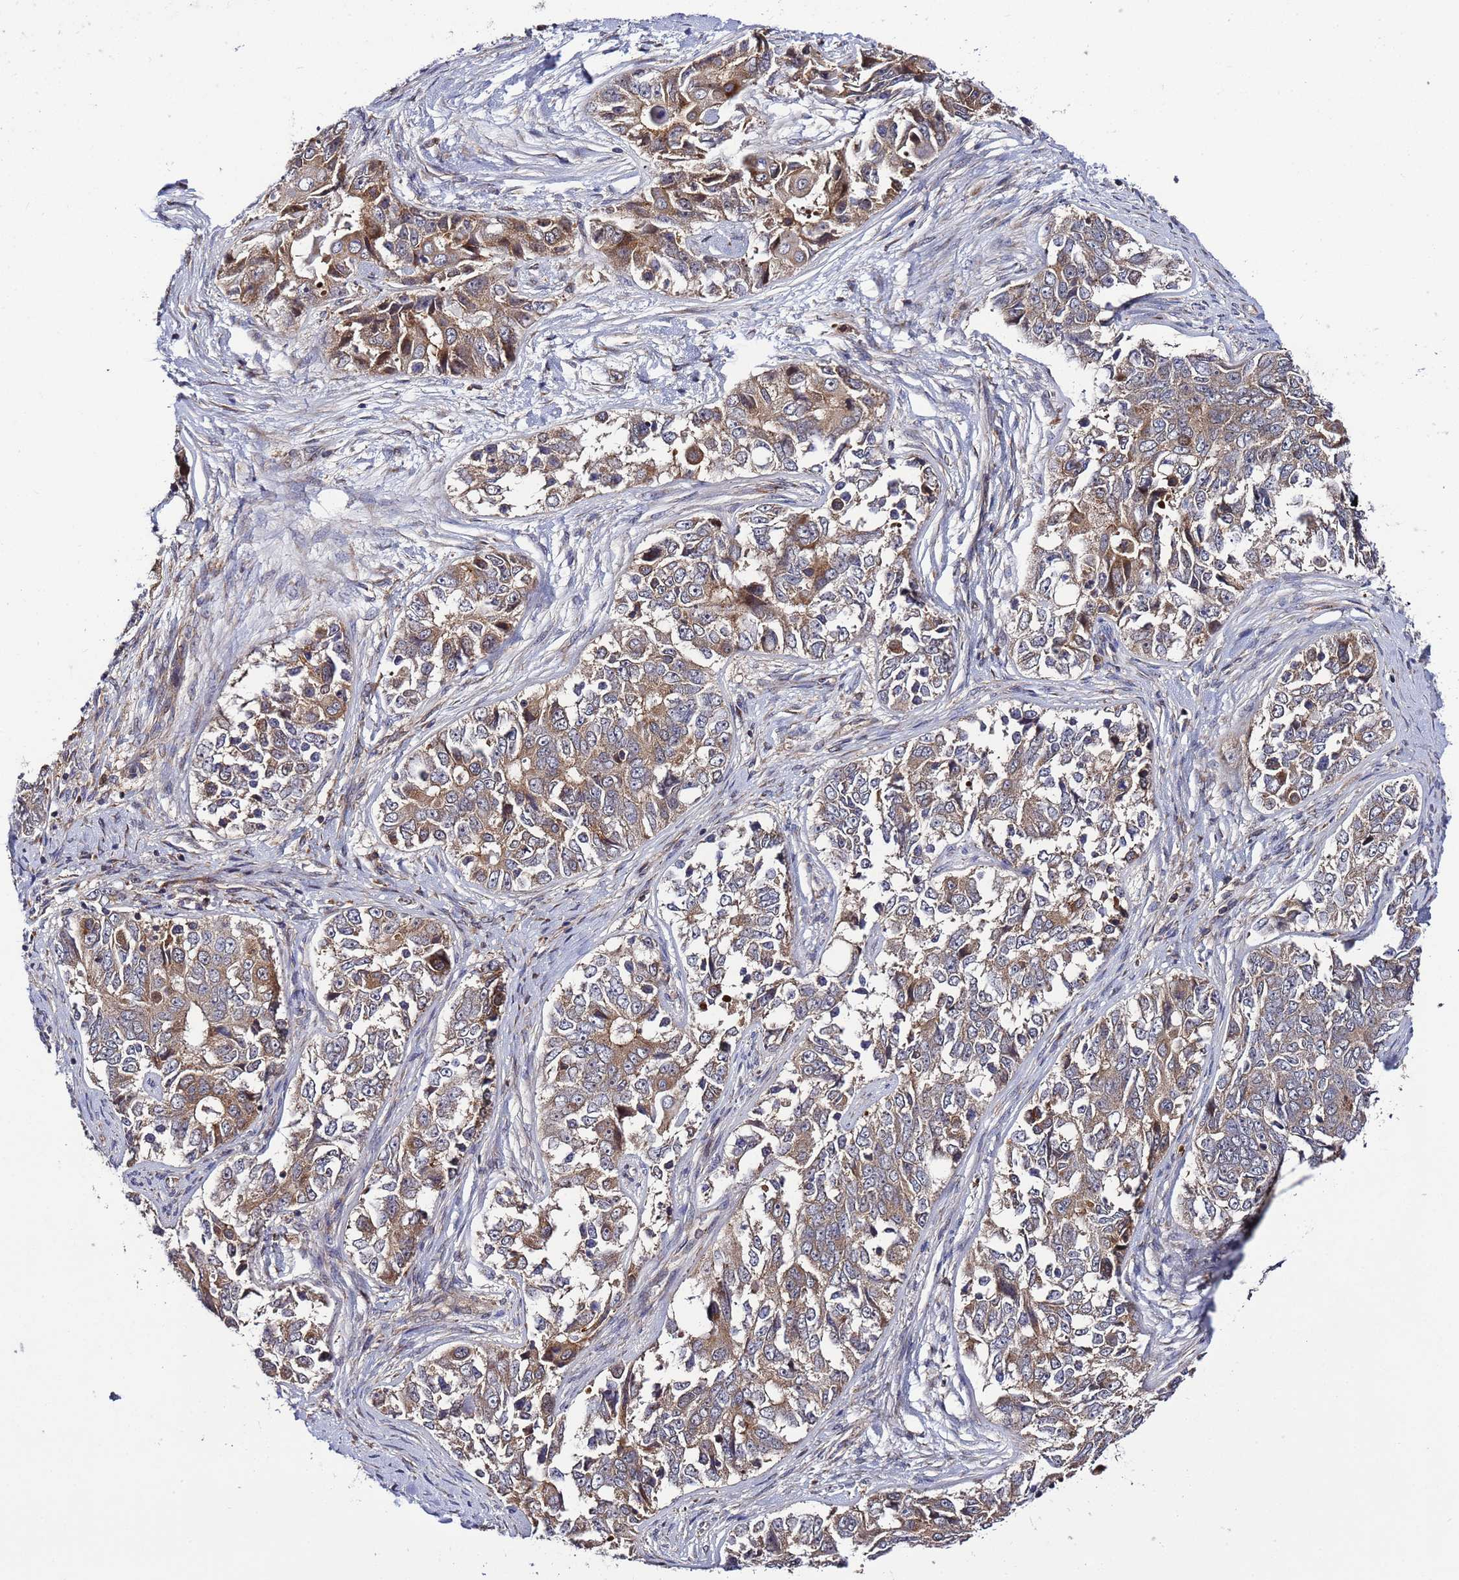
{"staining": {"intensity": "moderate", "quantity": ">75%", "location": "cytoplasmic/membranous"}, "tissue": "ovarian cancer", "cell_type": "Tumor cells", "image_type": "cancer", "snomed": [{"axis": "morphology", "description": "Carcinoma, endometroid"}, {"axis": "topography", "description": "Ovary"}], "caption": "A medium amount of moderate cytoplasmic/membranous positivity is seen in about >75% of tumor cells in ovarian endometroid carcinoma tissue. Using DAB (3,3'-diaminobenzidine) (brown) and hematoxylin (blue) stains, captured at high magnification using brightfield microscopy.", "gene": "TMEM176B", "patient": {"sex": "female", "age": 51}}